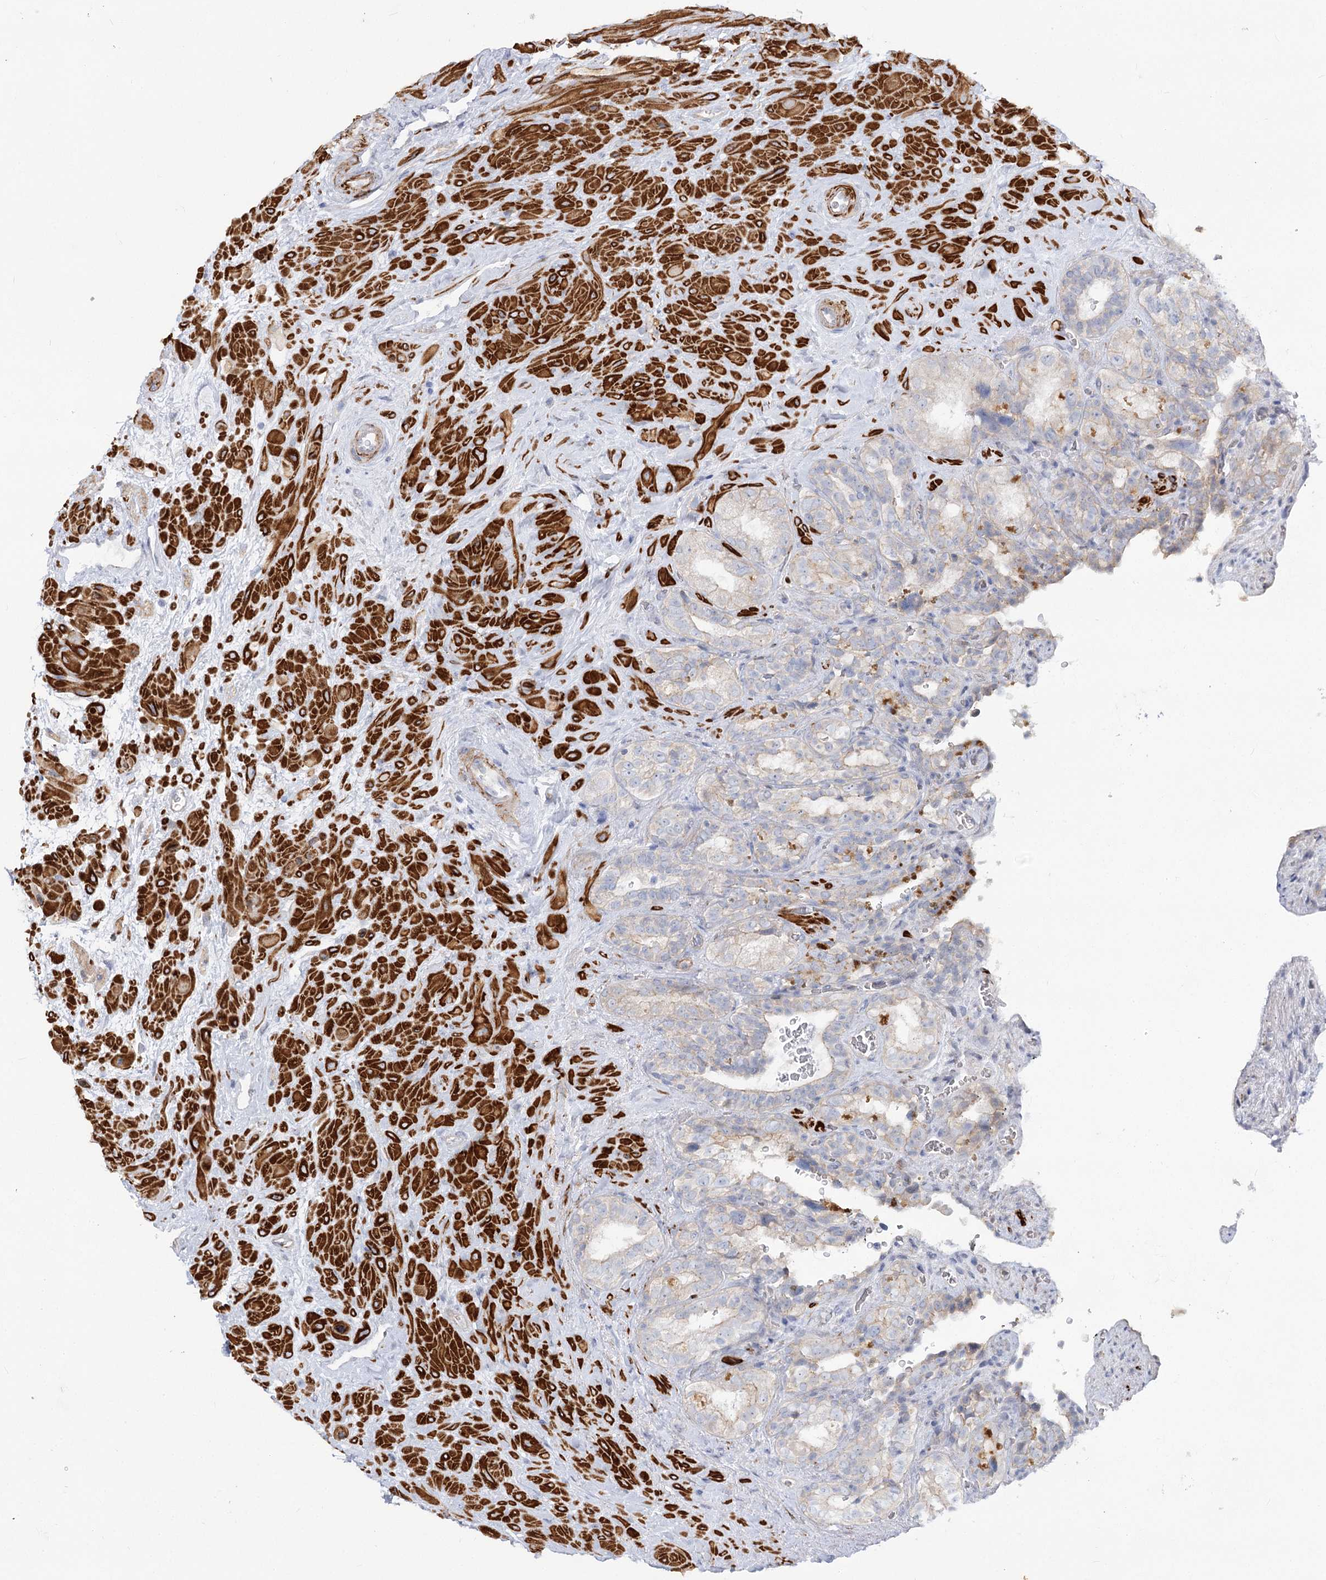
{"staining": {"intensity": "negative", "quantity": "none", "location": "none"}, "tissue": "seminal vesicle", "cell_type": "Glandular cells", "image_type": "normal", "snomed": [{"axis": "morphology", "description": "Normal tissue, NOS"}, {"axis": "topography", "description": "Prostate"}, {"axis": "topography", "description": "Seminal veicle"}], "caption": "Immunohistochemical staining of unremarkable human seminal vesicle shows no significant expression in glandular cells. Brightfield microscopy of immunohistochemistry (IHC) stained with DAB (3,3'-diaminobenzidine) (brown) and hematoxylin (blue), captured at high magnification.", "gene": "ARSI", "patient": {"sex": "male", "age": 67}}